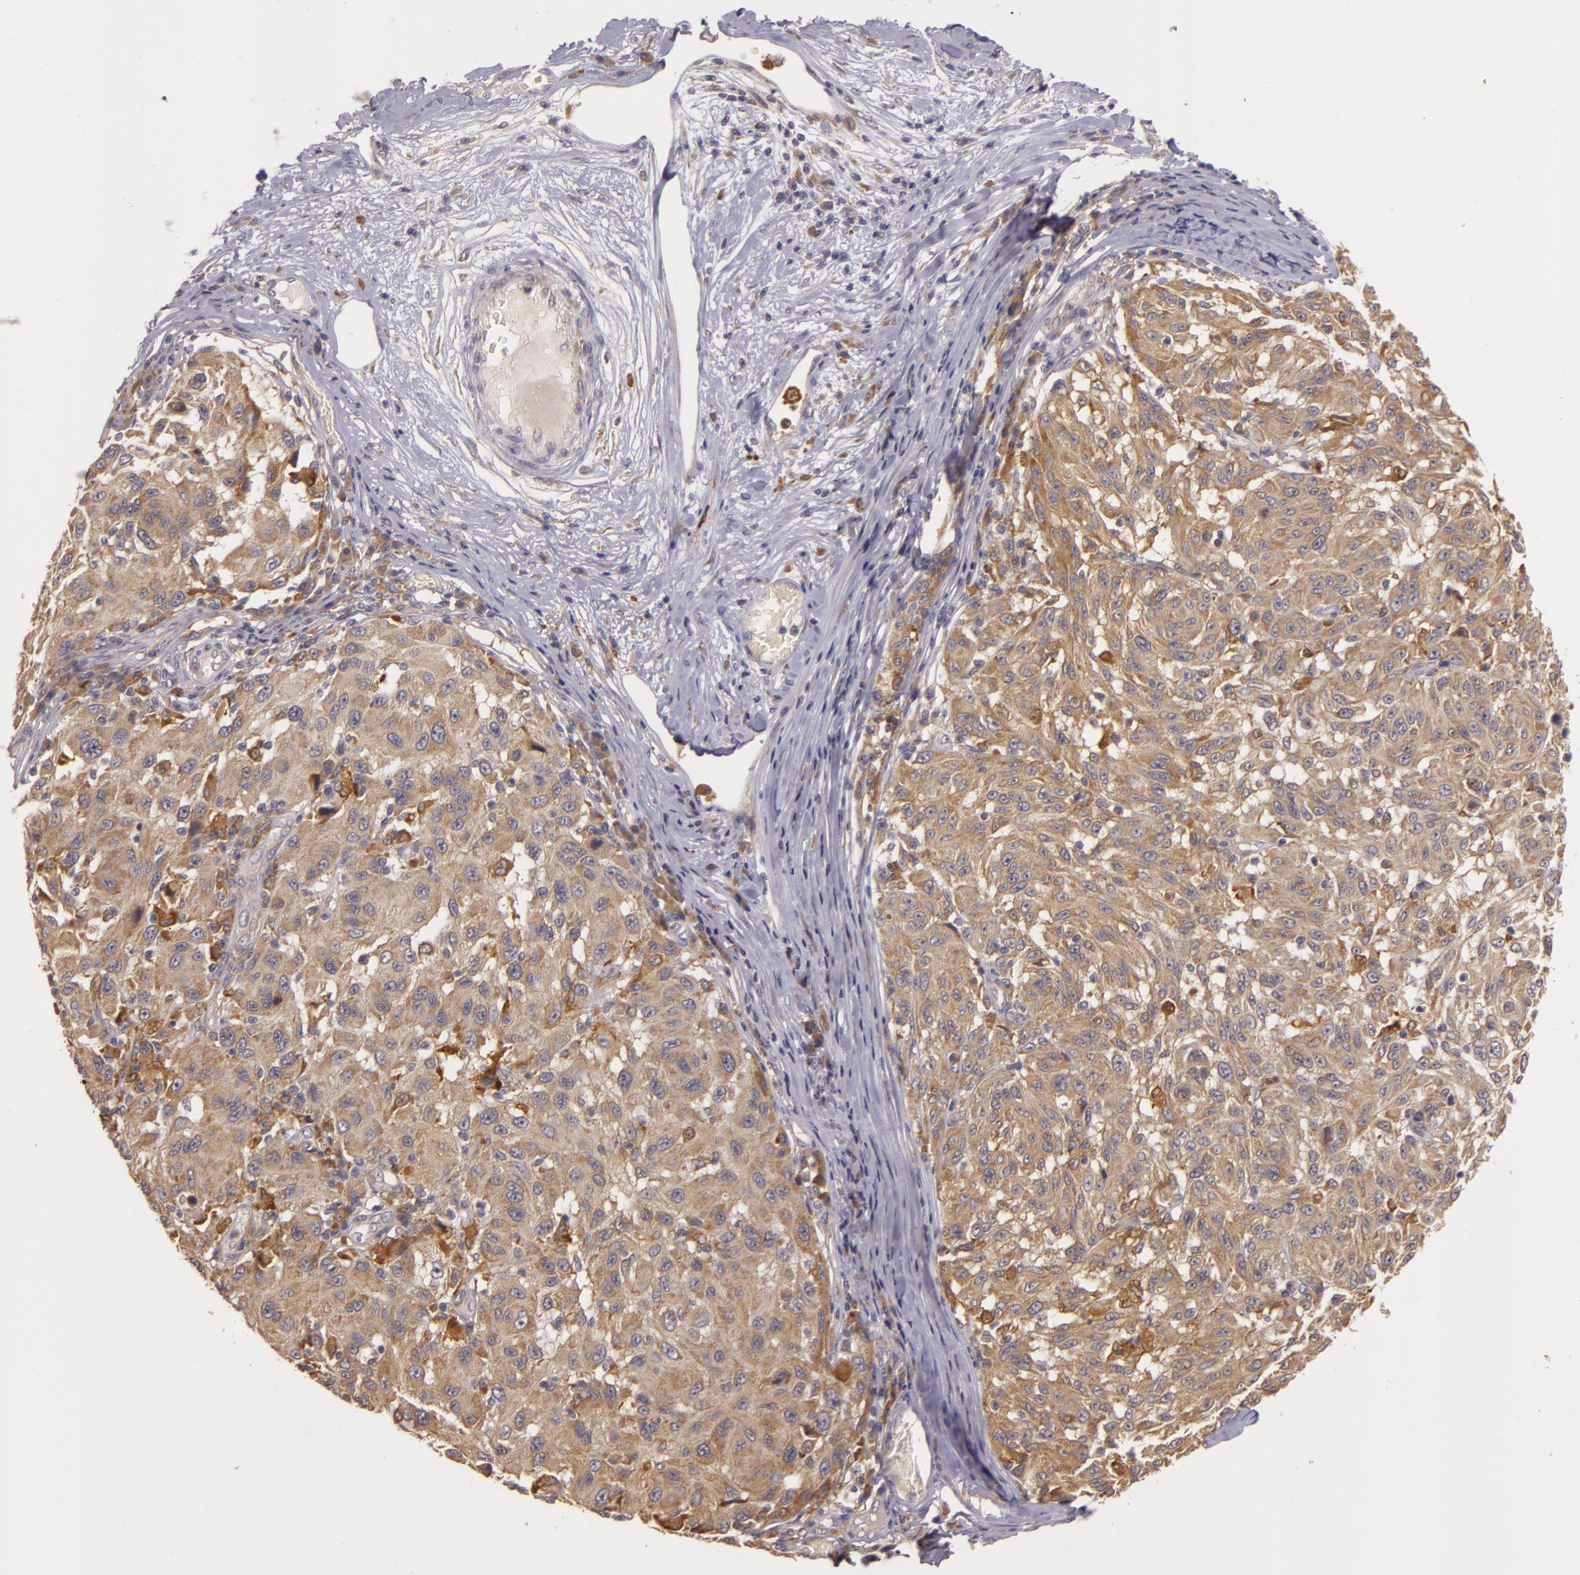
{"staining": {"intensity": "moderate", "quantity": ">75%", "location": "cytoplasmic/membranous"}, "tissue": "melanoma", "cell_type": "Tumor cells", "image_type": "cancer", "snomed": [{"axis": "morphology", "description": "Malignant melanoma, NOS"}, {"axis": "topography", "description": "Skin"}], "caption": "This micrograph demonstrates malignant melanoma stained with IHC to label a protein in brown. The cytoplasmic/membranous of tumor cells show moderate positivity for the protein. Nuclei are counter-stained blue.", "gene": "PPP1R3F", "patient": {"sex": "female", "age": 77}}